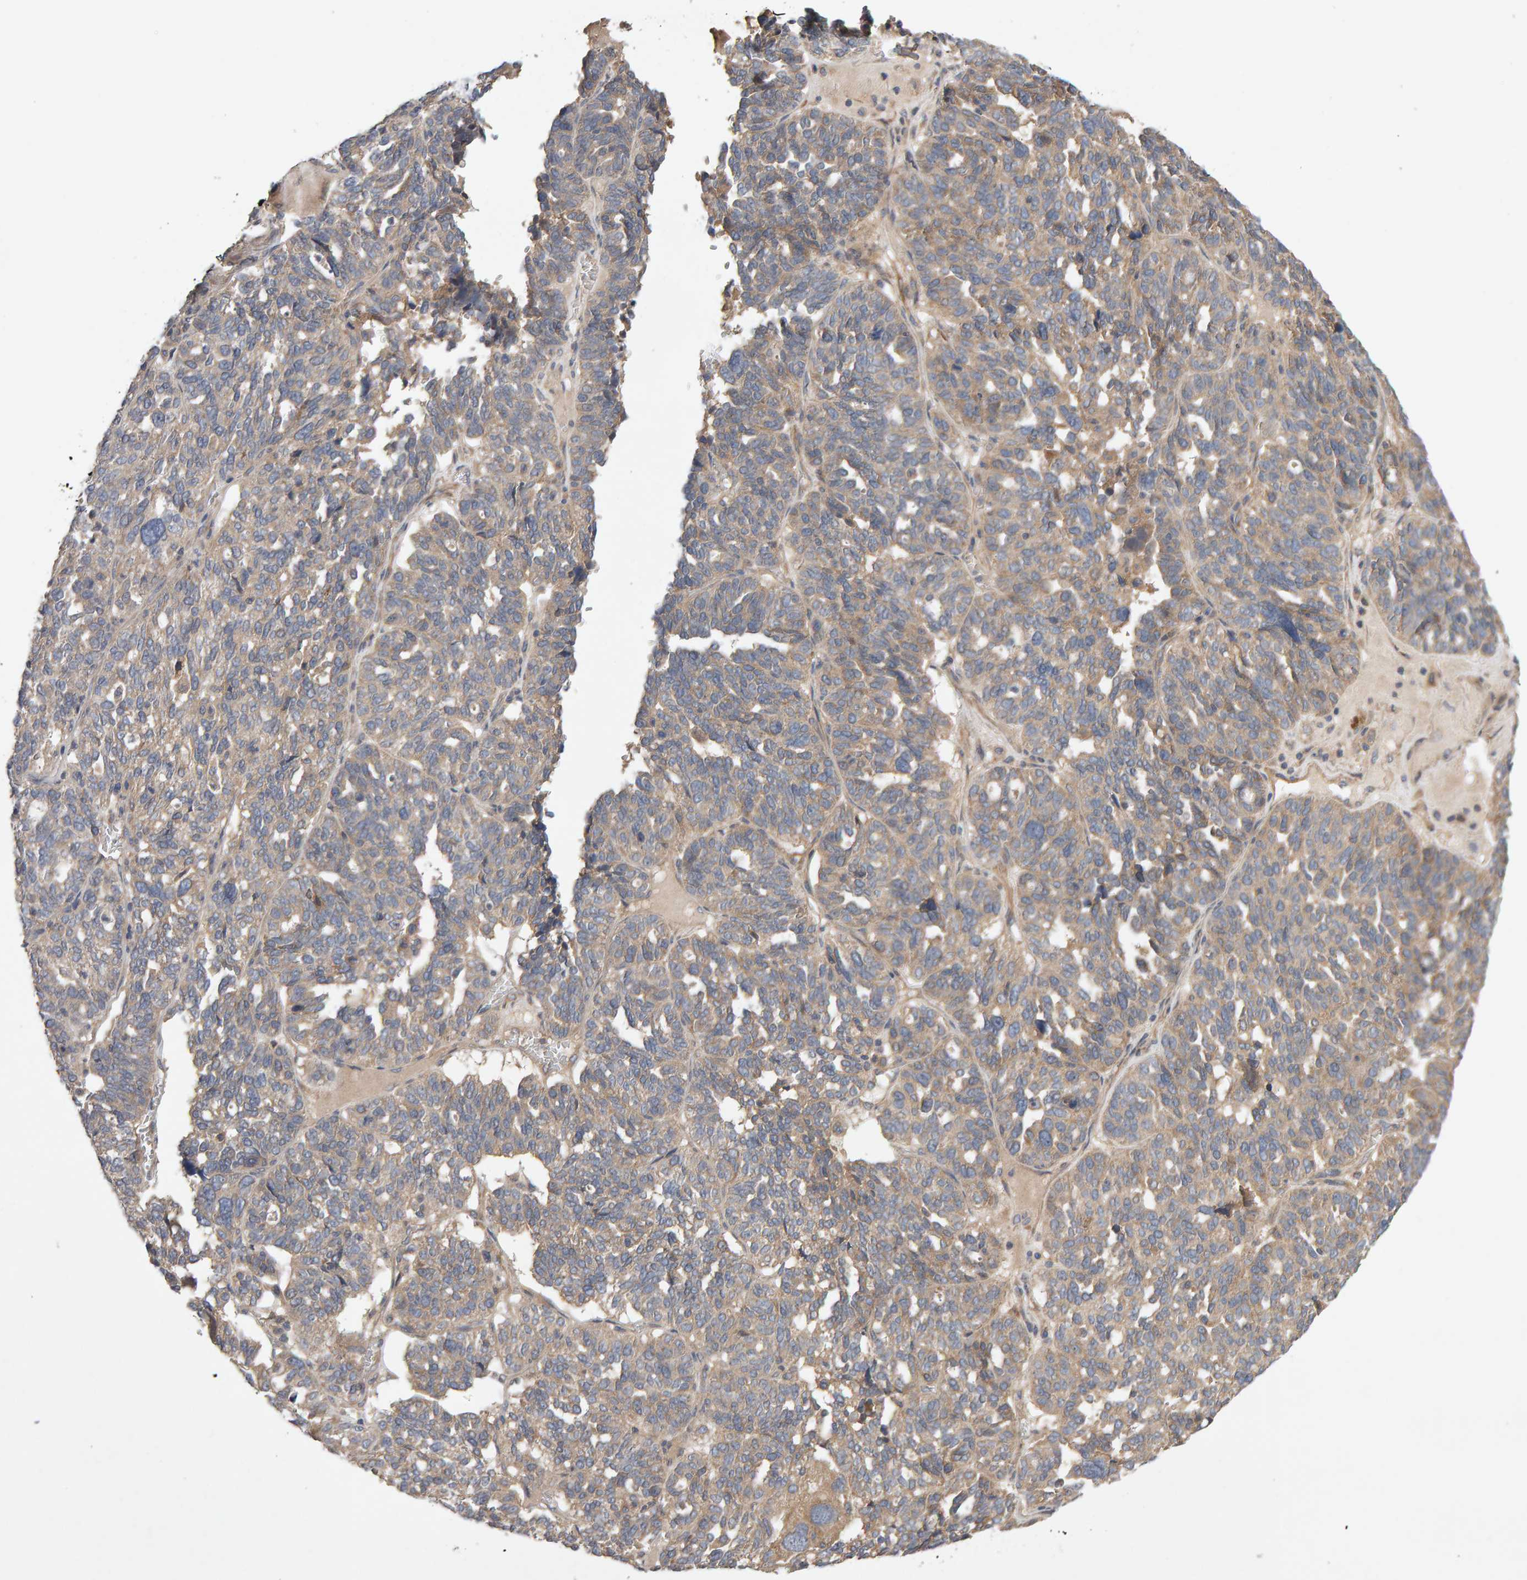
{"staining": {"intensity": "moderate", "quantity": ">75%", "location": "cytoplasmic/membranous"}, "tissue": "ovarian cancer", "cell_type": "Tumor cells", "image_type": "cancer", "snomed": [{"axis": "morphology", "description": "Cystadenocarcinoma, serous, NOS"}, {"axis": "topography", "description": "Ovary"}], "caption": "Protein expression analysis of ovarian serous cystadenocarcinoma shows moderate cytoplasmic/membranous staining in about >75% of tumor cells.", "gene": "RNF19A", "patient": {"sex": "female", "age": 59}}